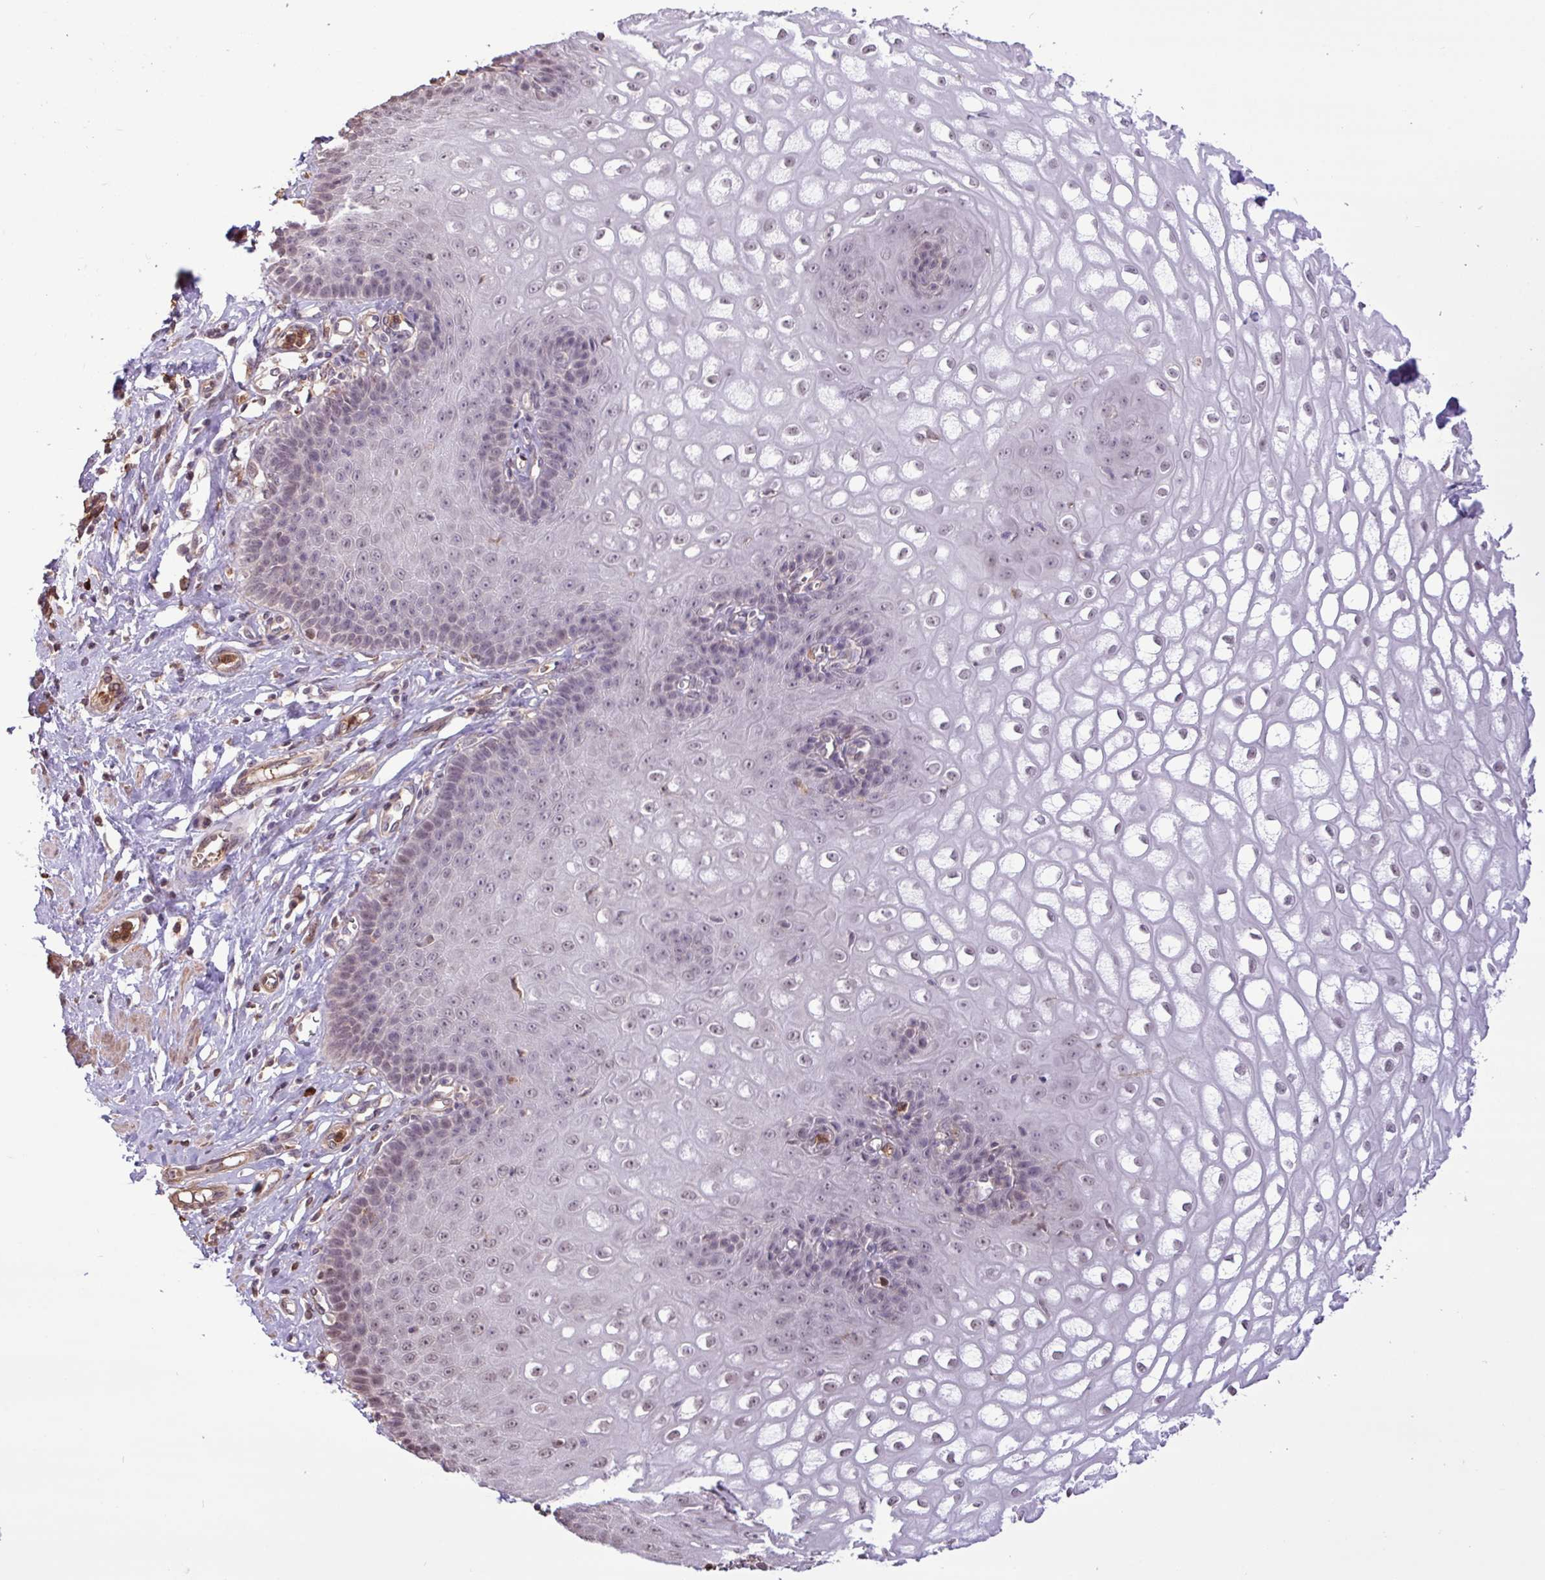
{"staining": {"intensity": "moderate", "quantity": "<25%", "location": "nuclear"}, "tissue": "esophagus", "cell_type": "Squamous epithelial cells", "image_type": "normal", "snomed": [{"axis": "morphology", "description": "Normal tissue, NOS"}, {"axis": "topography", "description": "Esophagus"}], "caption": "This is a histology image of immunohistochemistry staining of normal esophagus, which shows moderate staining in the nuclear of squamous epithelial cells.", "gene": "CHST11", "patient": {"sex": "male", "age": 67}}